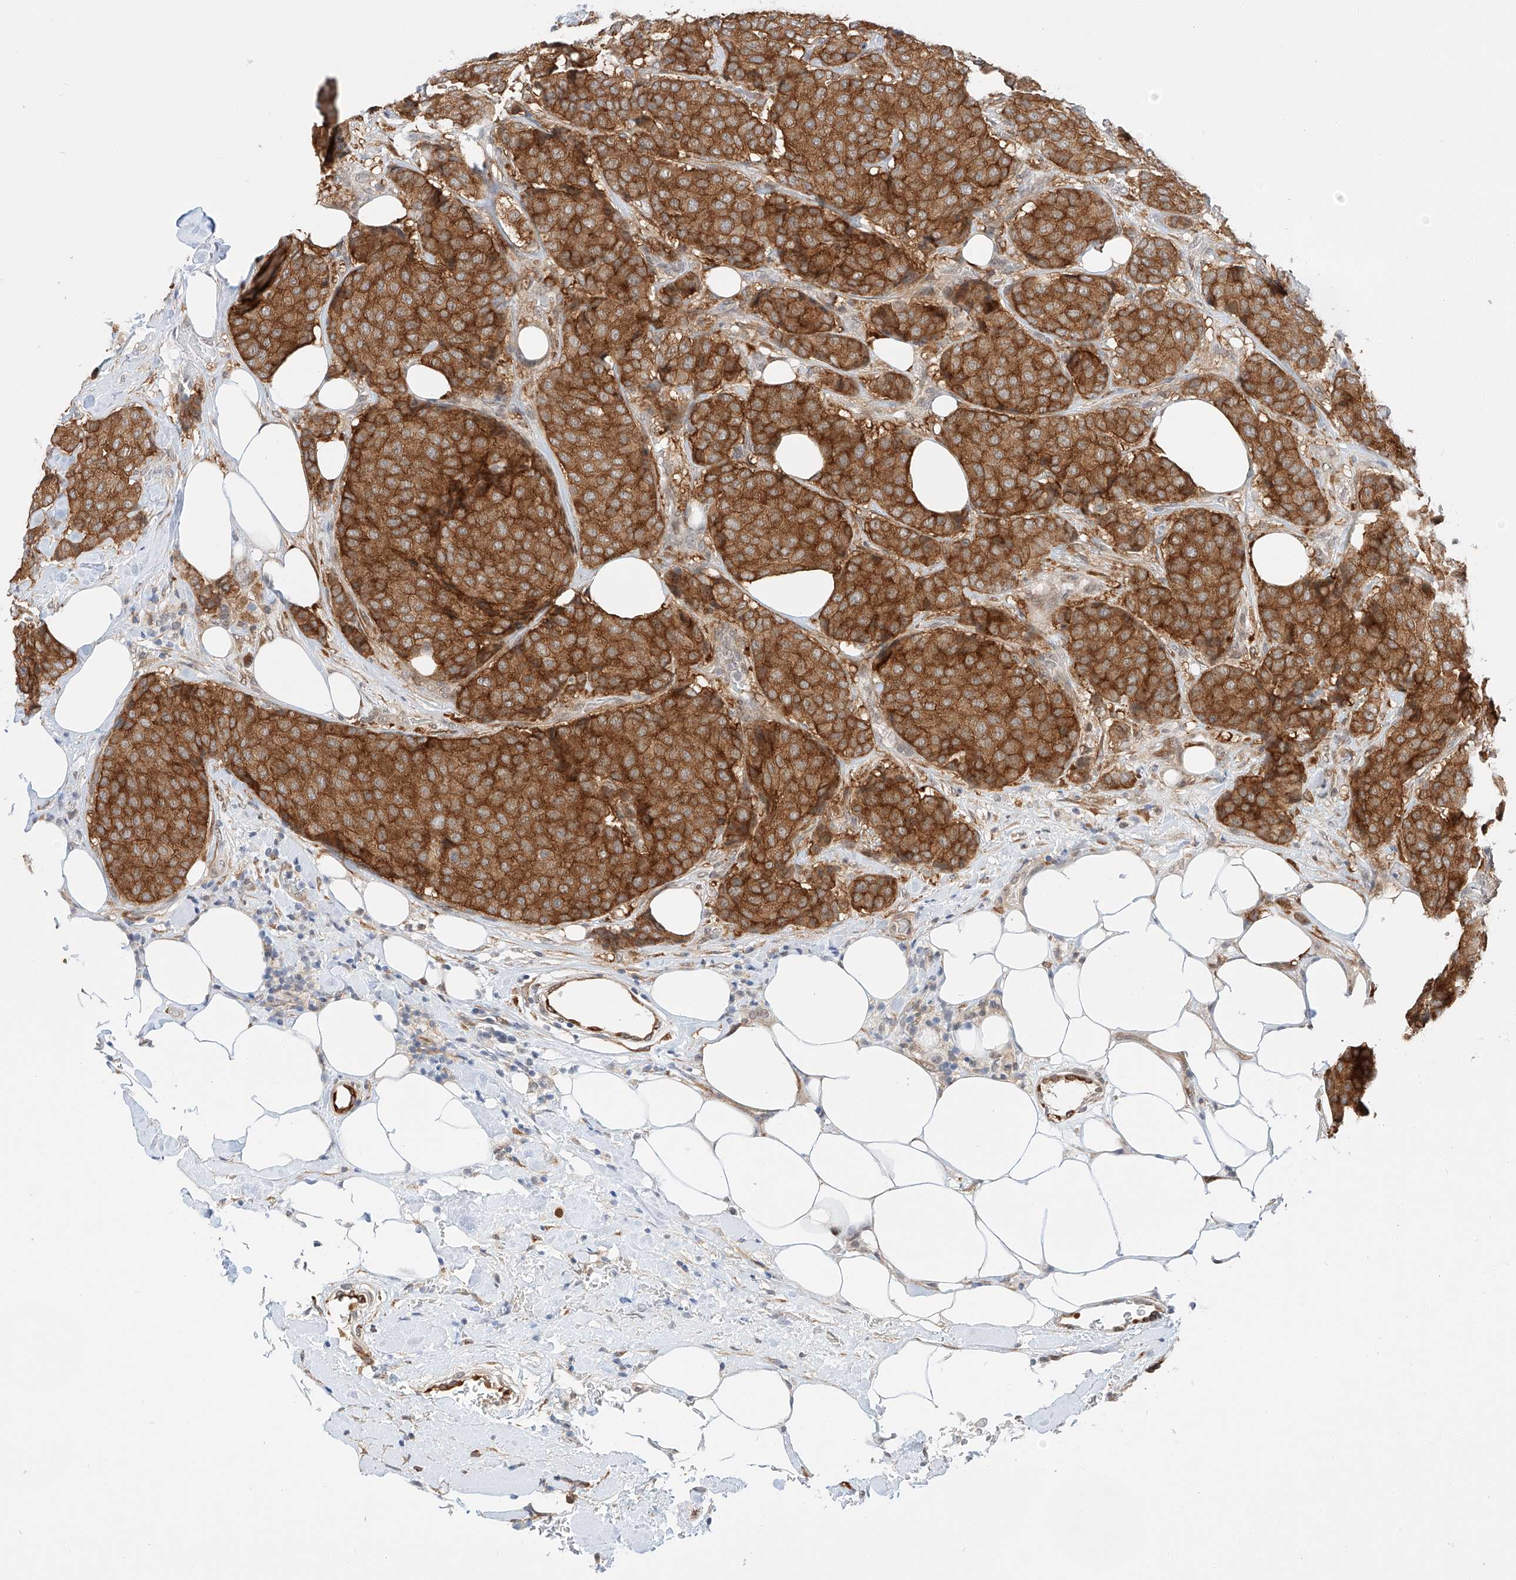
{"staining": {"intensity": "moderate", "quantity": ">75%", "location": "cytoplasmic/membranous"}, "tissue": "breast cancer", "cell_type": "Tumor cells", "image_type": "cancer", "snomed": [{"axis": "morphology", "description": "Duct carcinoma"}, {"axis": "topography", "description": "Breast"}], "caption": "An immunohistochemistry (IHC) image of tumor tissue is shown. Protein staining in brown highlights moderate cytoplasmic/membranous positivity in intraductal carcinoma (breast) within tumor cells. Immunohistochemistry (ihc) stains the protein in brown and the nuclei are stained blue.", "gene": "CARMIL1", "patient": {"sex": "female", "age": 75}}